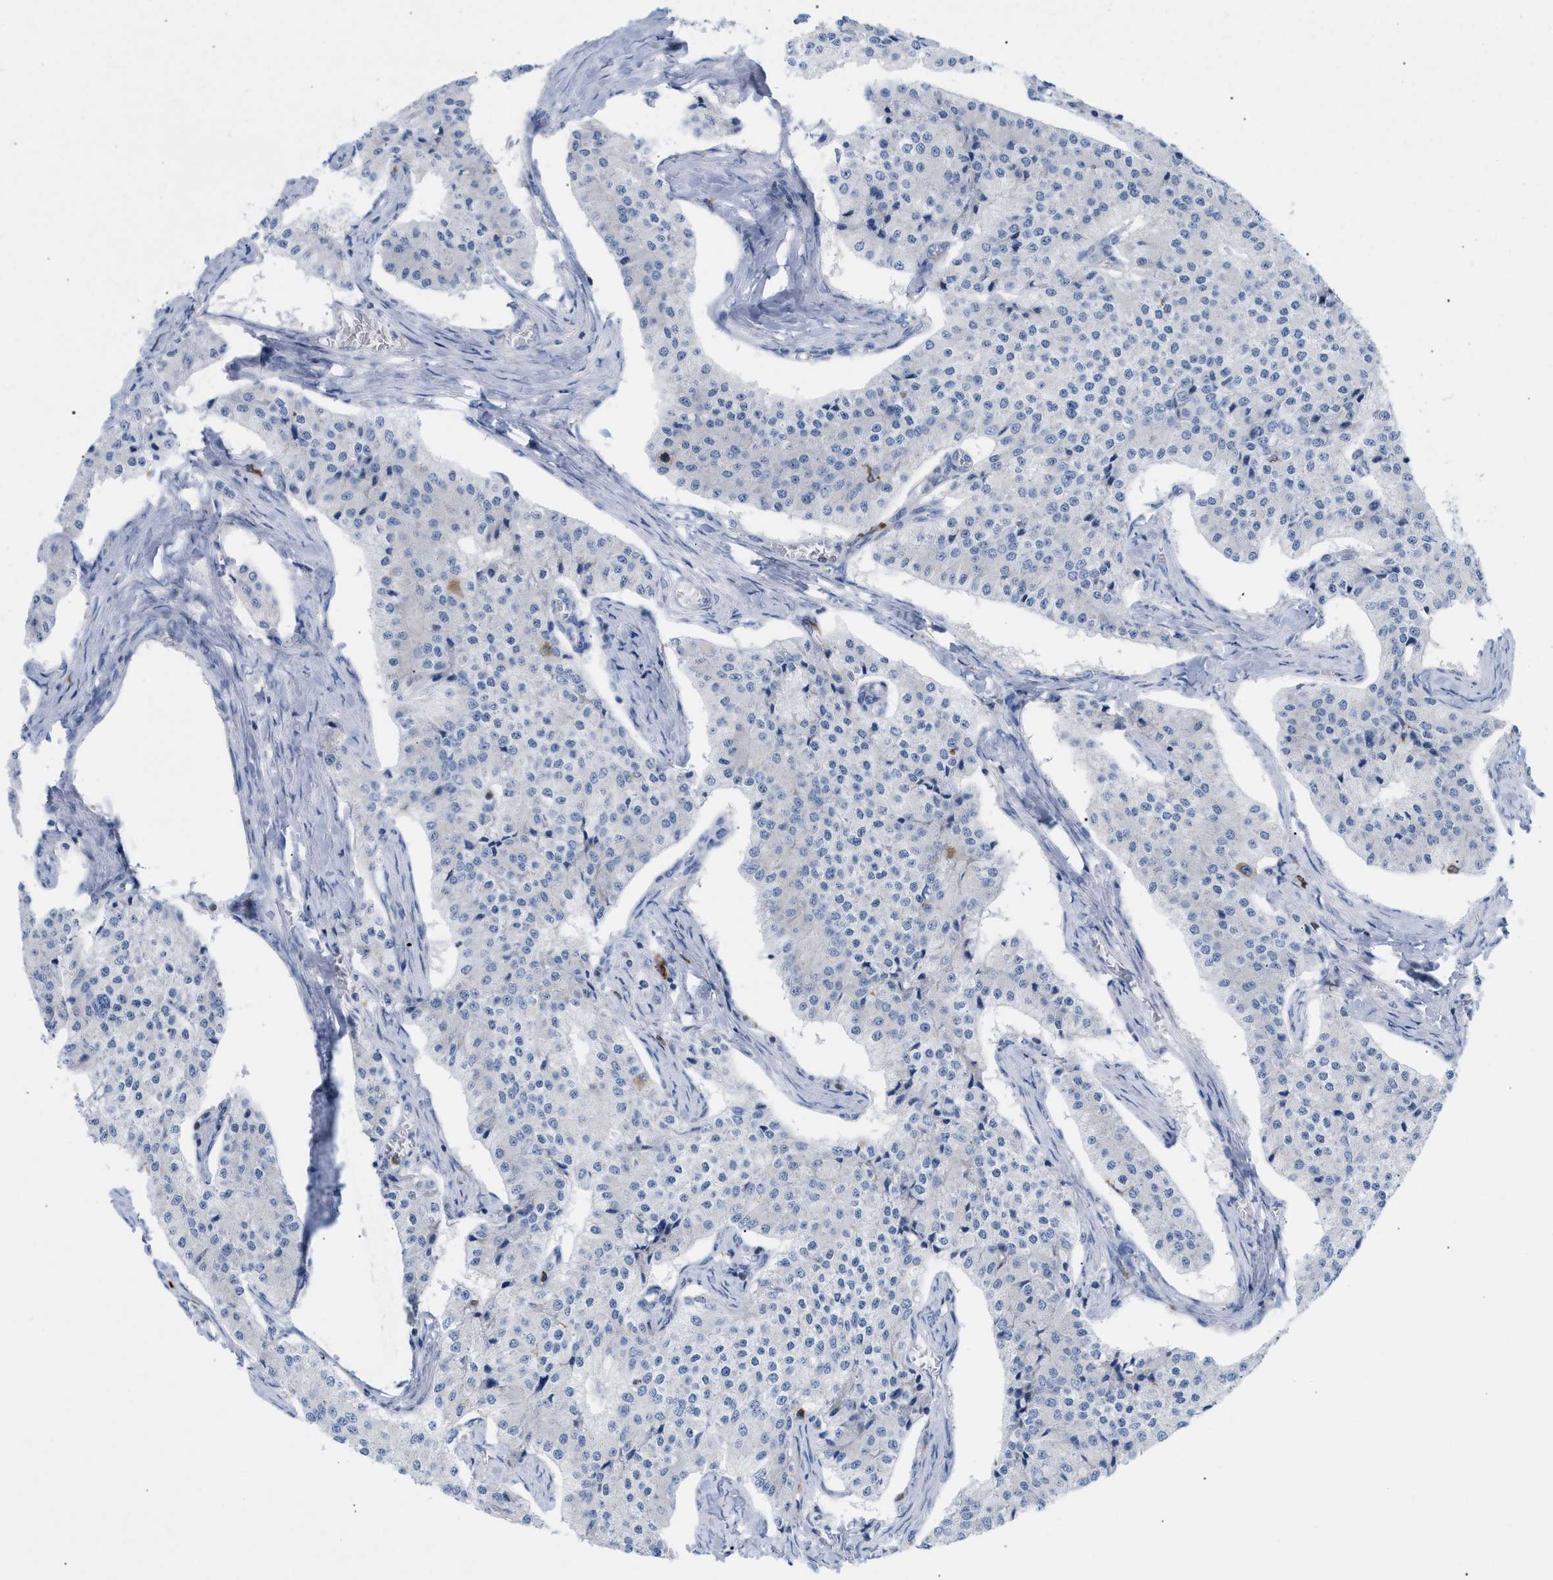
{"staining": {"intensity": "negative", "quantity": "none", "location": "none"}, "tissue": "carcinoid", "cell_type": "Tumor cells", "image_type": "cancer", "snomed": [{"axis": "morphology", "description": "Carcinoid, malignant, NOS"}, {"axis": "topography", "description": "Colon"}], "caption": "Carcinoid (malignant) was stained to show a protein in brown. There is no significant positivity in tumor cells.", "gene": "TACC3", "patient": {"sex": "female", "age": 52}}